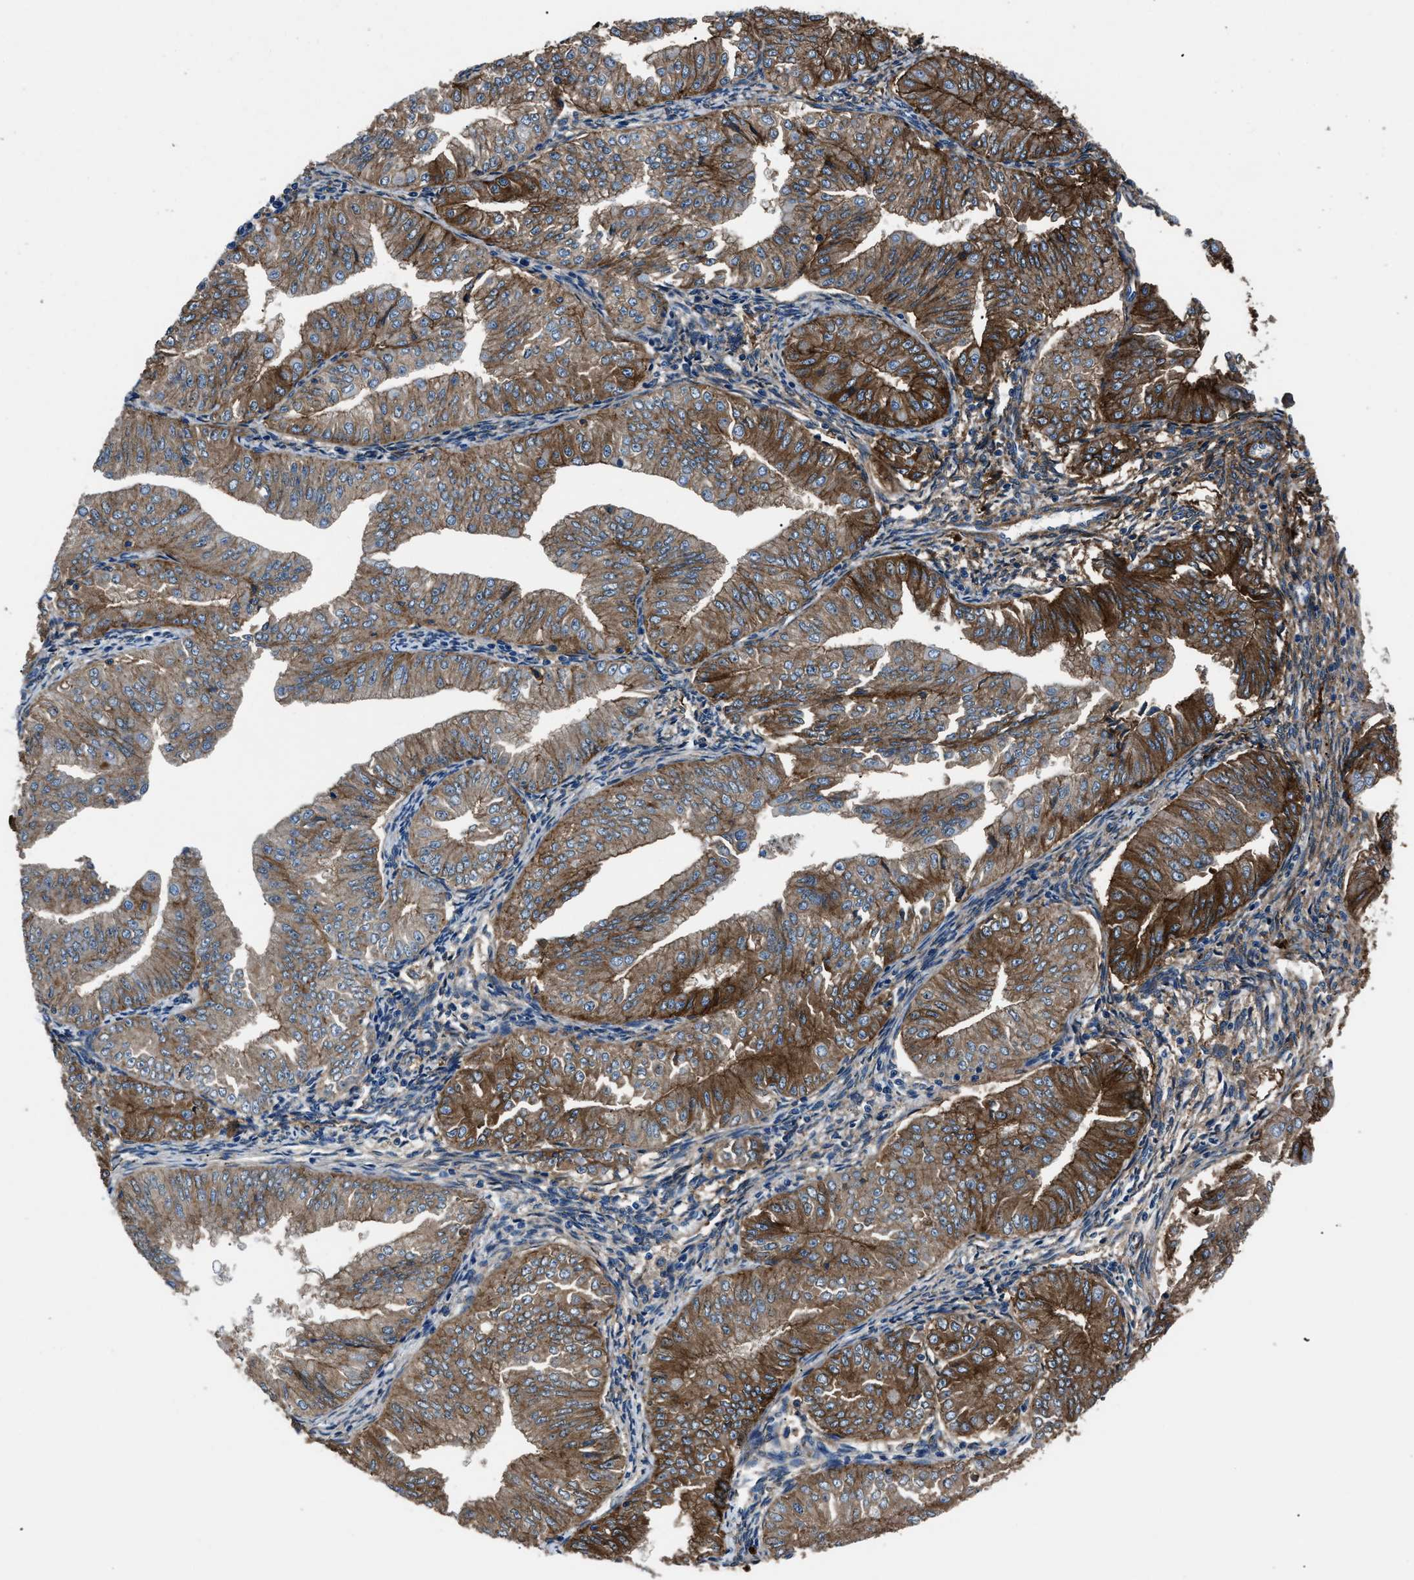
{"staining": {"intensity": "moderate", "quantity": ">75%", "location": "cytoplasmic/membranous"}, "tissue": "endometrial cancer", "cell_type": "Tumor cells", "image_type": "cancer", "snomed": [{"axis": "morphology", "description": "Normal tissue, NOS"}, {"axis": "morphology", "description": "Adenocarcinoma, NOS"}, {"axis": "topography", "description": "Endometrium"}], "caption": "Tumor cells demonstrate medium levels of moderate cytoplasmic/membranous expression in about >75% of cells in human adenocarcinoma (endometrial).", "gene": "CD276", "patient": {"sex": "female", "age": 53}}